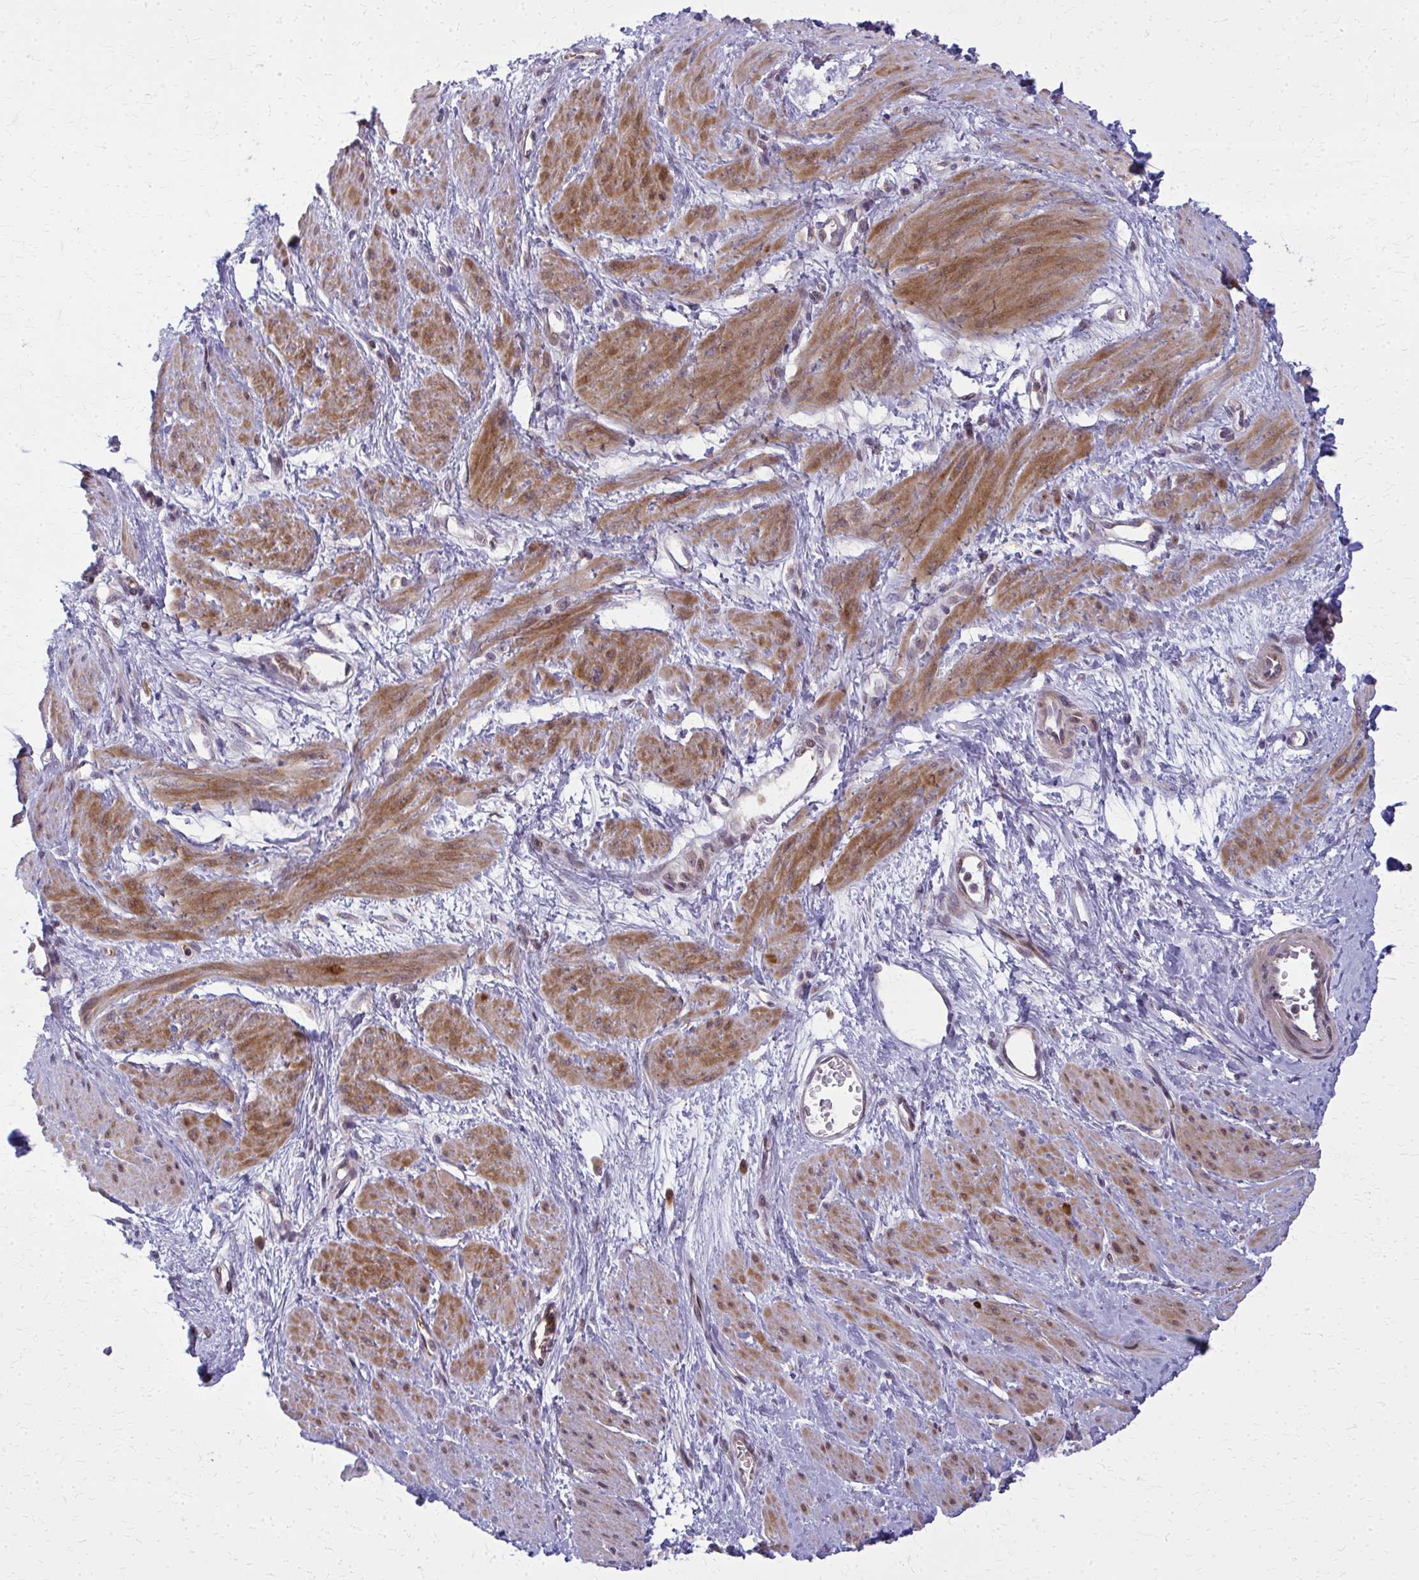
{"staining": {"intensity": "moderate", "quantity": ">75%", "location": "cytoplasmic/membranous"}, "tissue": "smooth muscle", "cell_type": "Smooth muscle cells", "image_type": "normal", "snomed": [{"axis": "morphology", "description": "Normal tissue, NOS"}, {"axis": "topography", "description": "Smooth muscle"}, {"axis": "topography", "description": "Uterus"}], "caption": "Immunohistochemistry (IHC) image of benign smooth muscle: human smooth muscle stained using immunohistochemistry (IHC) reveals medium levels of moderate protein expression localized specifically in the cytoplasmic/membranous of smooth muscle cells, appearing as a cytoplasmic/membranous brown color.", "gene": "MCCC1", "patient": {"sex": "female", "age": 39}}